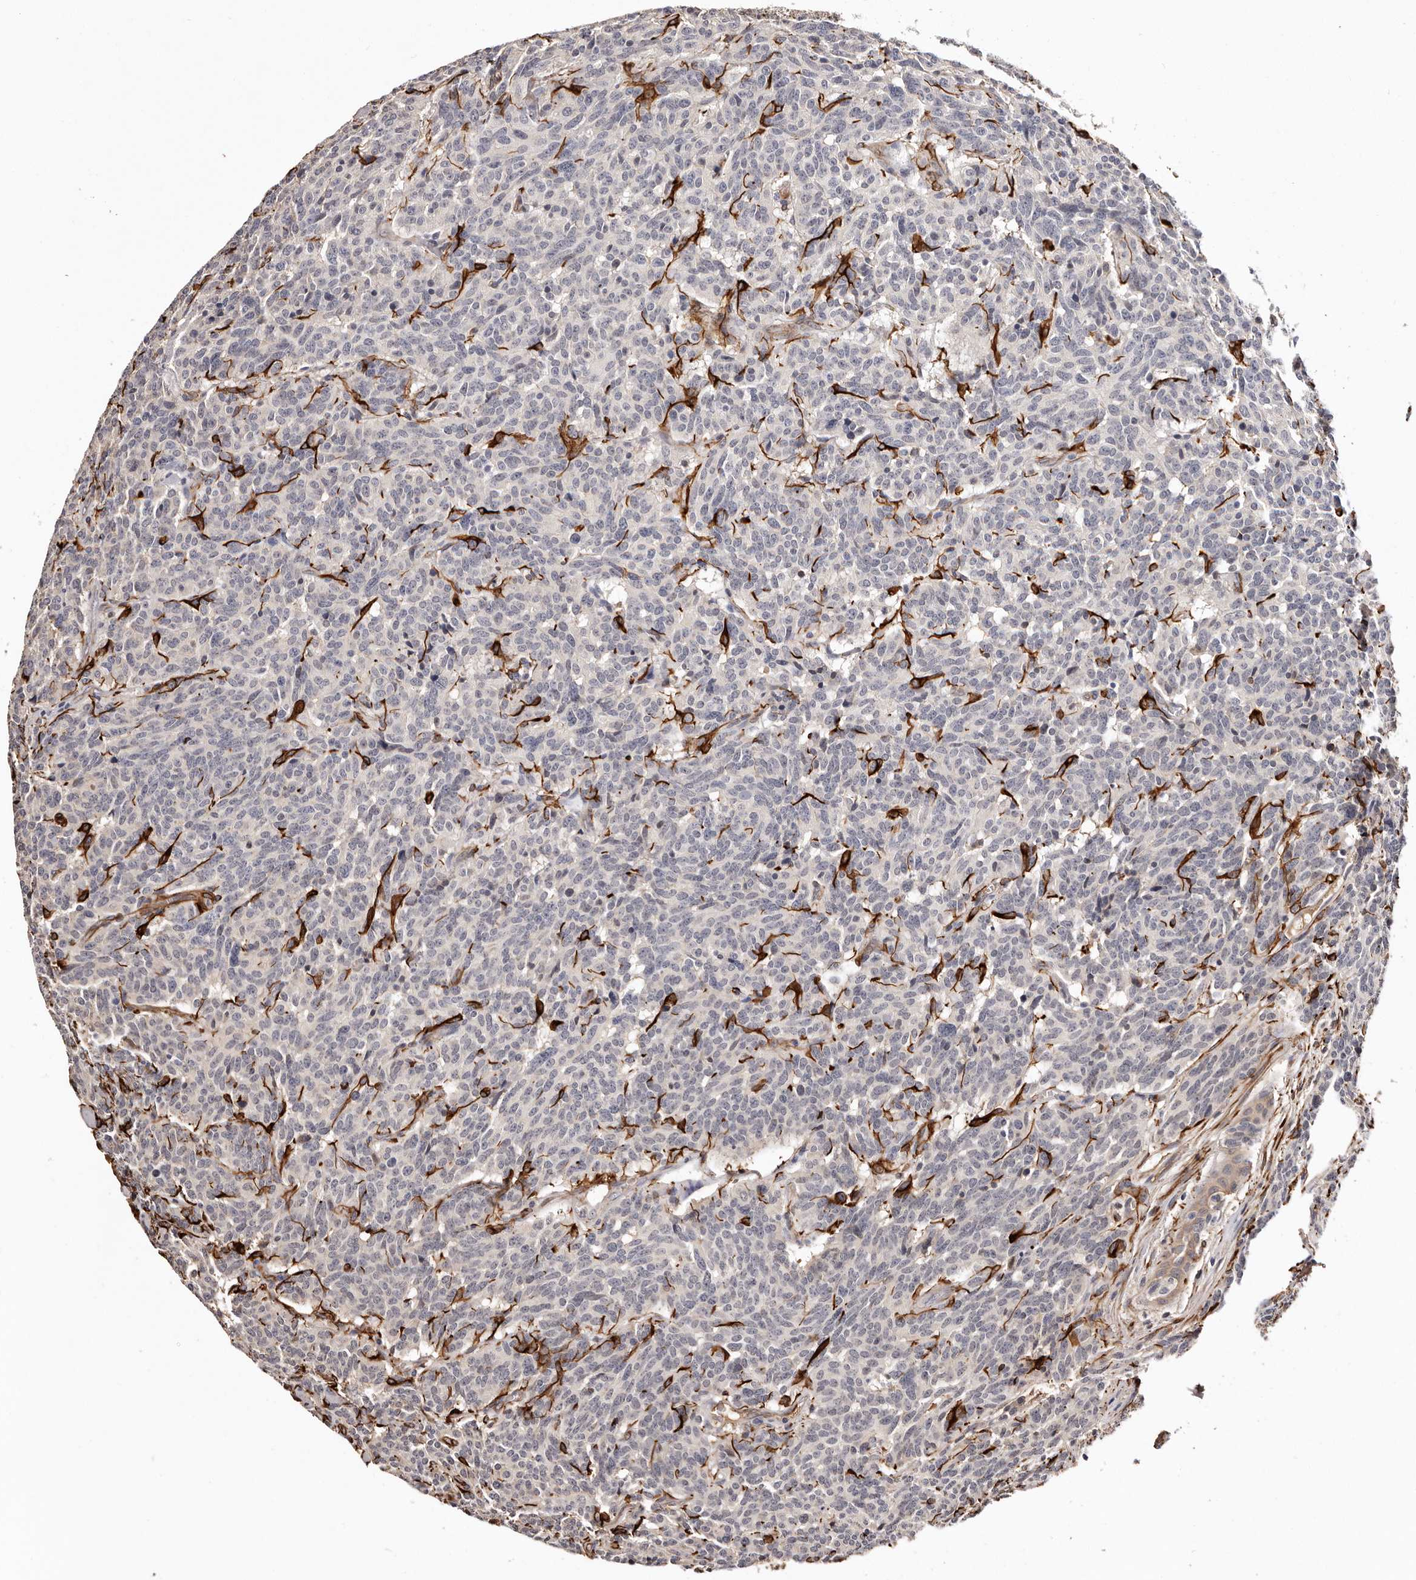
{"staining": {"intensity": "negative", "quantity": "none", "location": "none"}, "tissue": "carcinoid", "cell_type": "Tumor cells", "image_type": "cancer", "snomed": [{"axis": "morphology", "description": "Carcinoid, malignant, NOS"}, {"axis": "topography", "description": "Lung"}], "caption": "Immunohistochemistry histopathology image of neoplastic tissue: carcinoid stained with DAB (3,3'-diaminobenzidine) reveals no significant protein positivity in tumor cells.", "gene": "ZNF557", "patient": {"sex": "female", "age": 46}}